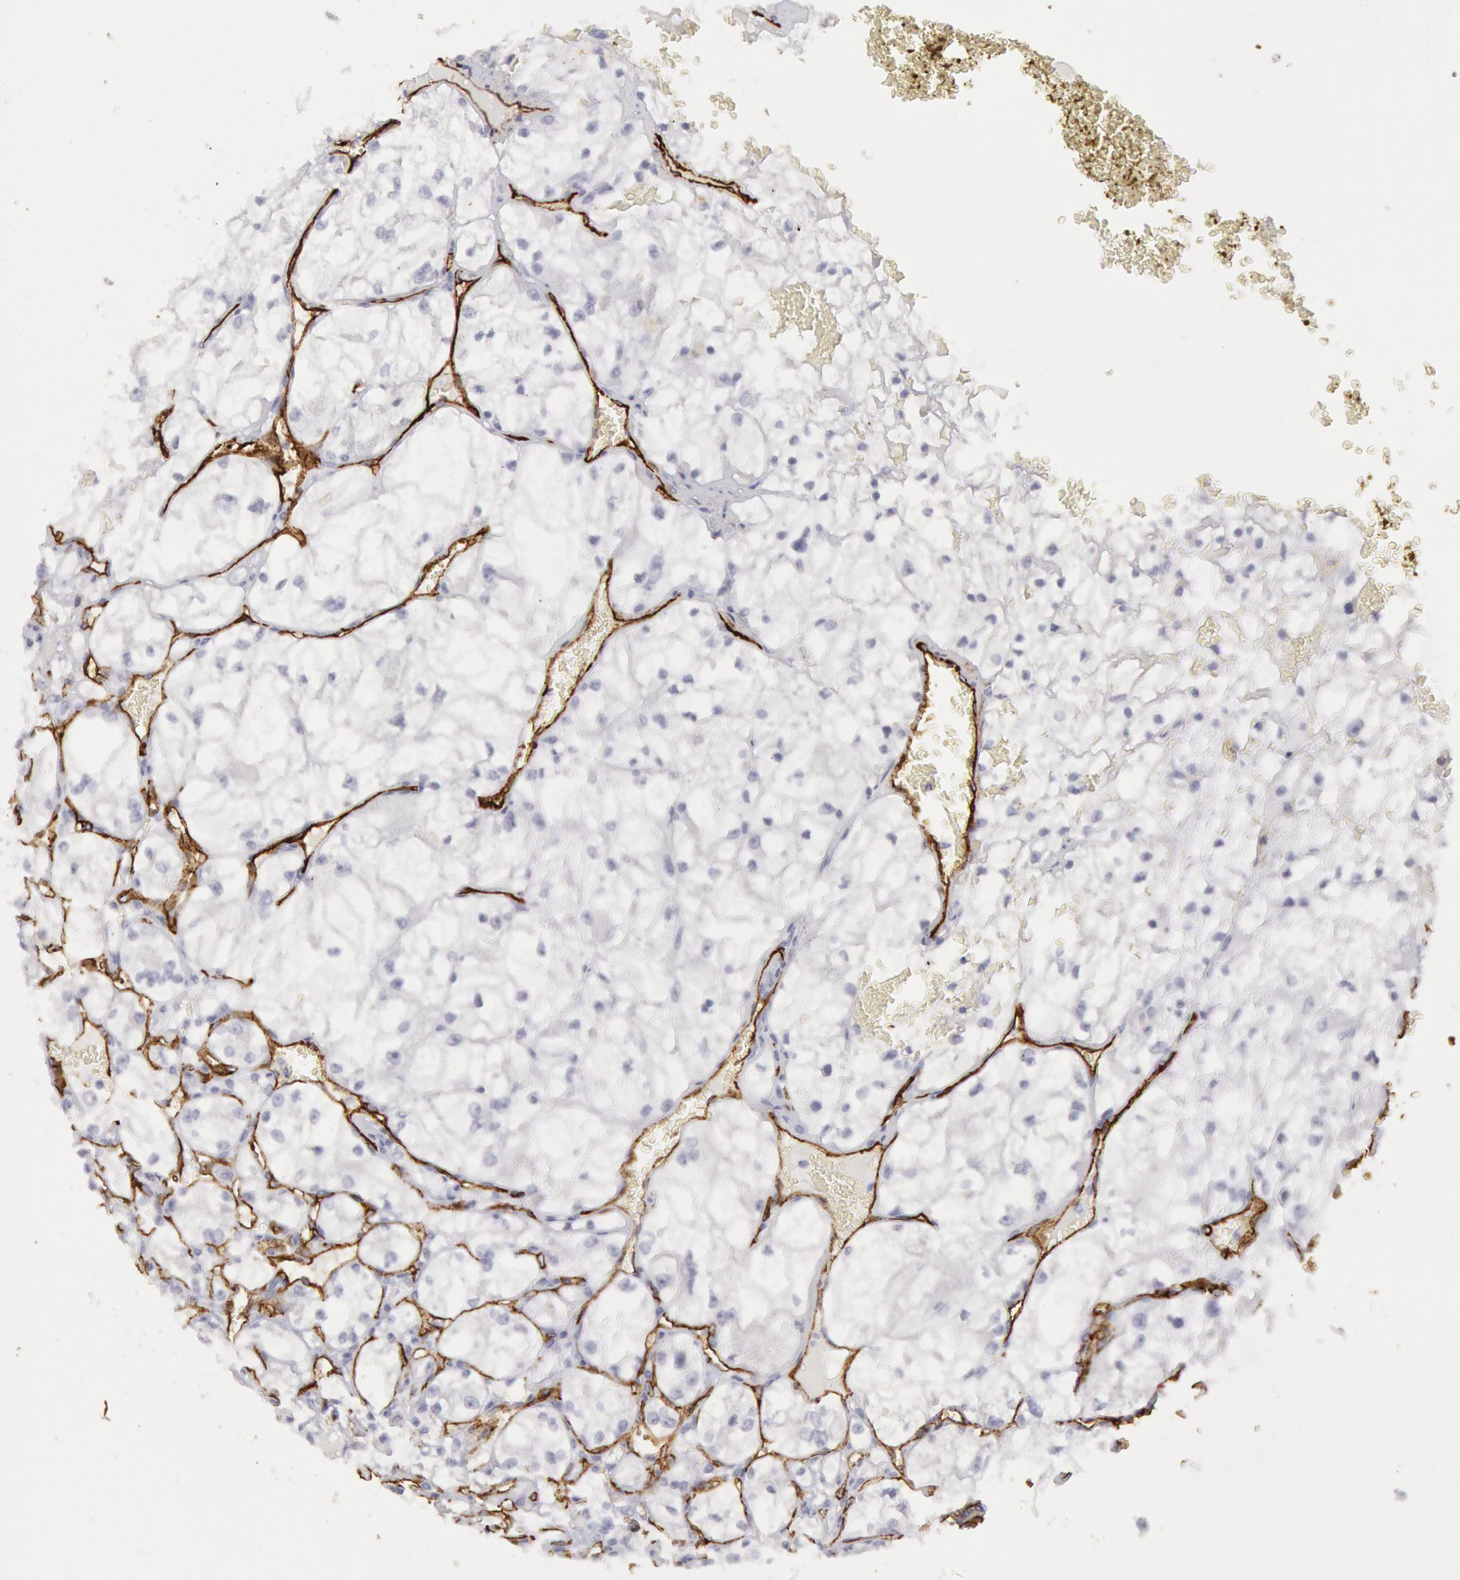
{"staining": {"intensity": "negative", "quantity": "none", "location": "none"}, "tissue": "renal cancer", "cell_type": "Tumor cells", "image_type": "cancer", "snomed": [{"axis": "morphology", "description": "Adenocarcinoma, NOS"}, {"axis": "topography", "description": "Kidney"}], "caption": "Tumor cells show no significant positivity in renal cancer (adenocarcinoma).", "gene": "CDH13", "patient": {"sex": "male", "age": 61}}